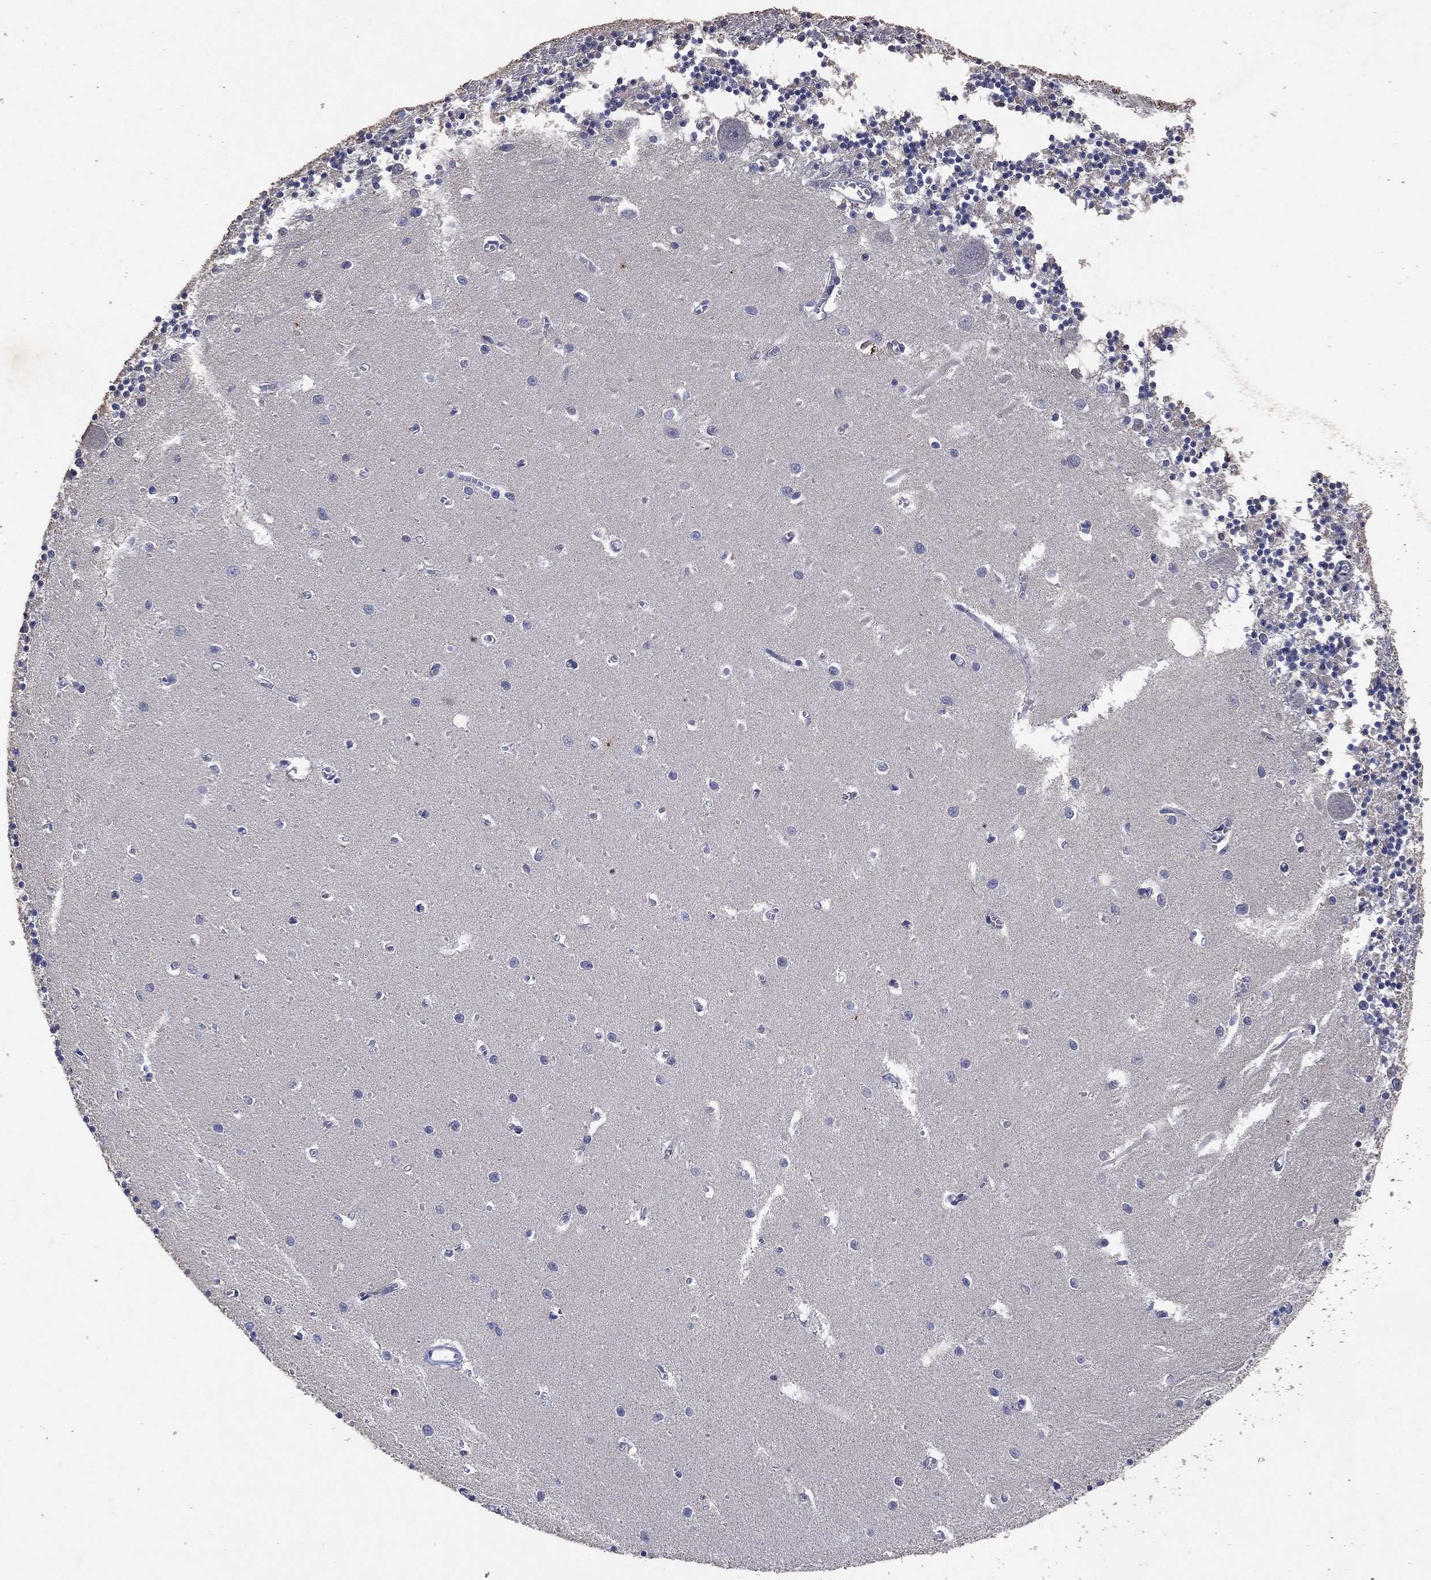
{"staining": {"intensity": "negative", "quantity": "none", "location": "none"}, "tissue": "cerebellum", "cell_type": "Cells in granular layer", "image_type": "normal", "snomed": [{"axis": "morphology", "description": "Normal tissue, NOS"}, {"axis": "topography", "description": "Cerebellum"}], "caption": "This is an IHC image of unremarkable cerebellum. There is no expression in cells in granular layer.", "gene": "ADPRHL1", "patient": {"sex": "female", "age": 64}}